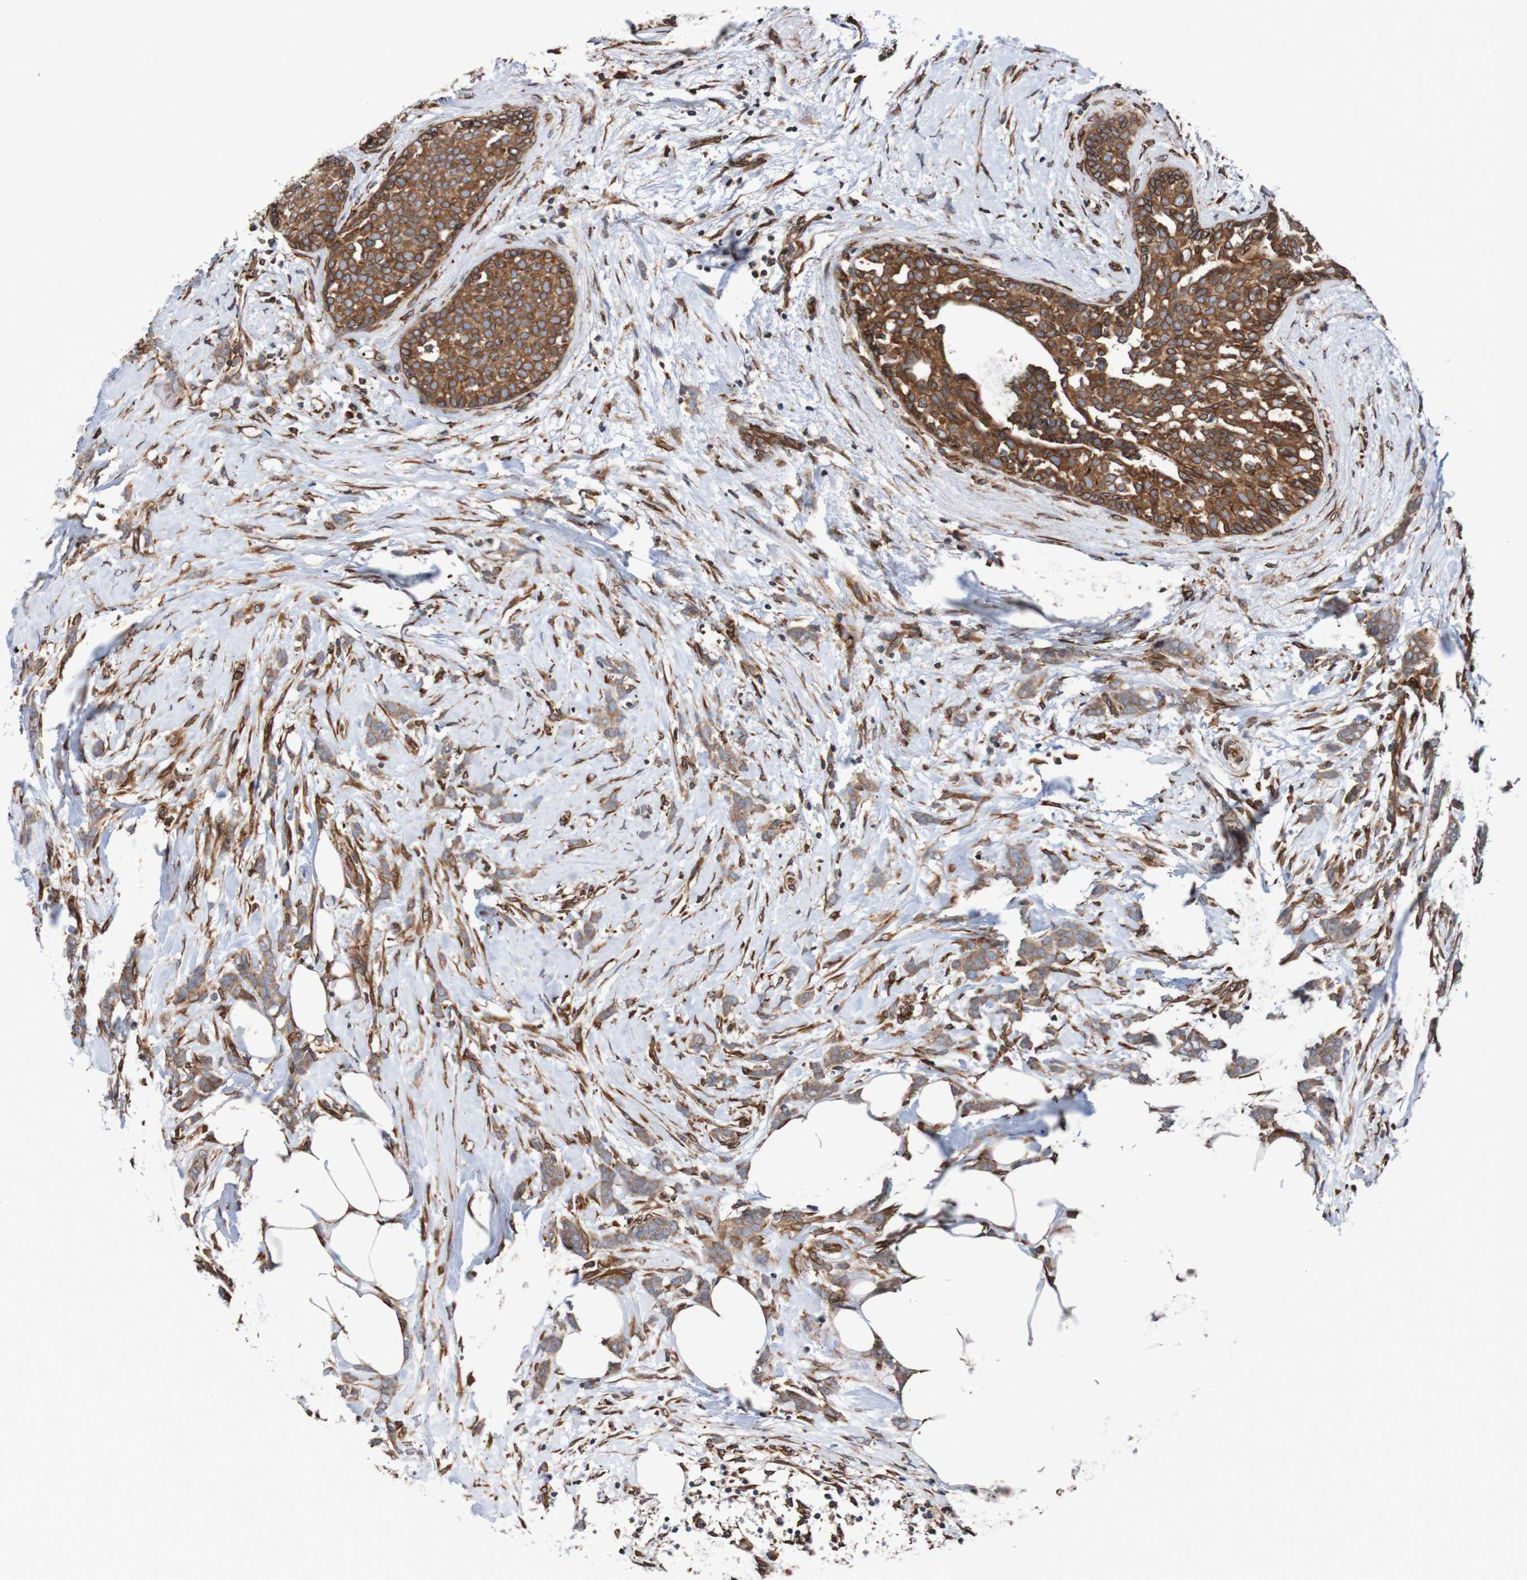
{"staining": {"intensity": "moderate", "quantity": ">75%", "location": "cytoplasmic/membranous,nuclear"}, "tissue": "breast cancer", "cell_type": "Tumor cells", "image_type": "cancer", "snomed": [{"axis": "morphology", "description": "Lobular carcinoma, in situ"}, {"axis": "morphology", "description": "Lobular carcinoma"}, {"axis": "topography", "description": "Breast"}], "caption": "Moderate cytoplasmic/membranous and nuclear protein staining is identified in about >75% of tumor cells in lobular carcinoma (breast).", "gene": "TMEM109", "patient": {"sex": "female", "age": 41}}